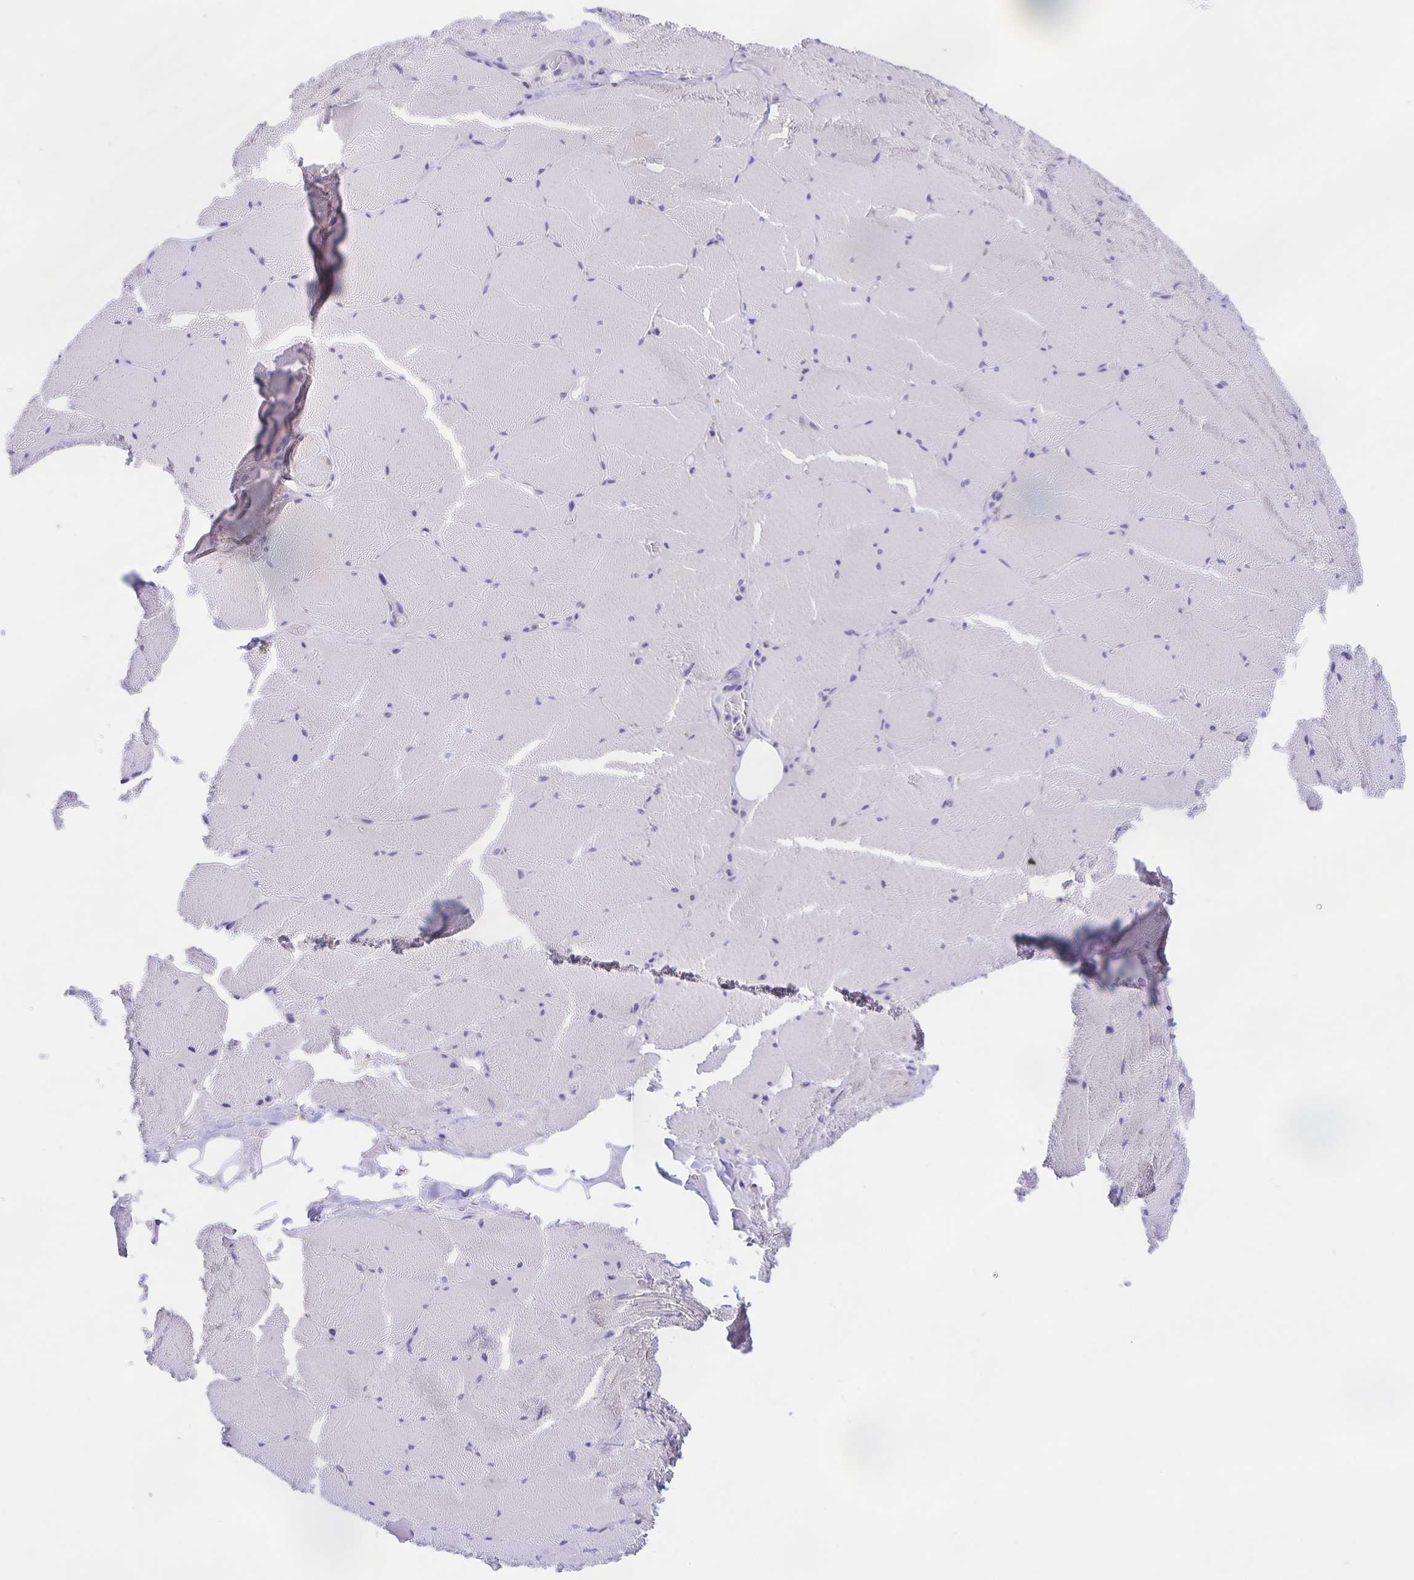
{"staining": {"intensity": "weak", "quantity": "25%-75%", "location": "cytoplasmic/membranous"}, "tissue": "skeletal muscle", "cell_type": "Myocytes", "image_type": "normal", "snomed": [{"axis": "morphology", "description": "Normal tissue, NOS"}, {"axis": "topography", "description": "Skeletal muscle"}, {"axis": "topography", "description": "Head-Neck"}], "caption": "A low amount of weak cytoplasmic/membranous expression is appreciated in approximately 25%-75% of myocytes in normal skeletal muscle.", "gene": "DMGDH", "patient": {"sex": "male", "age": 66}}